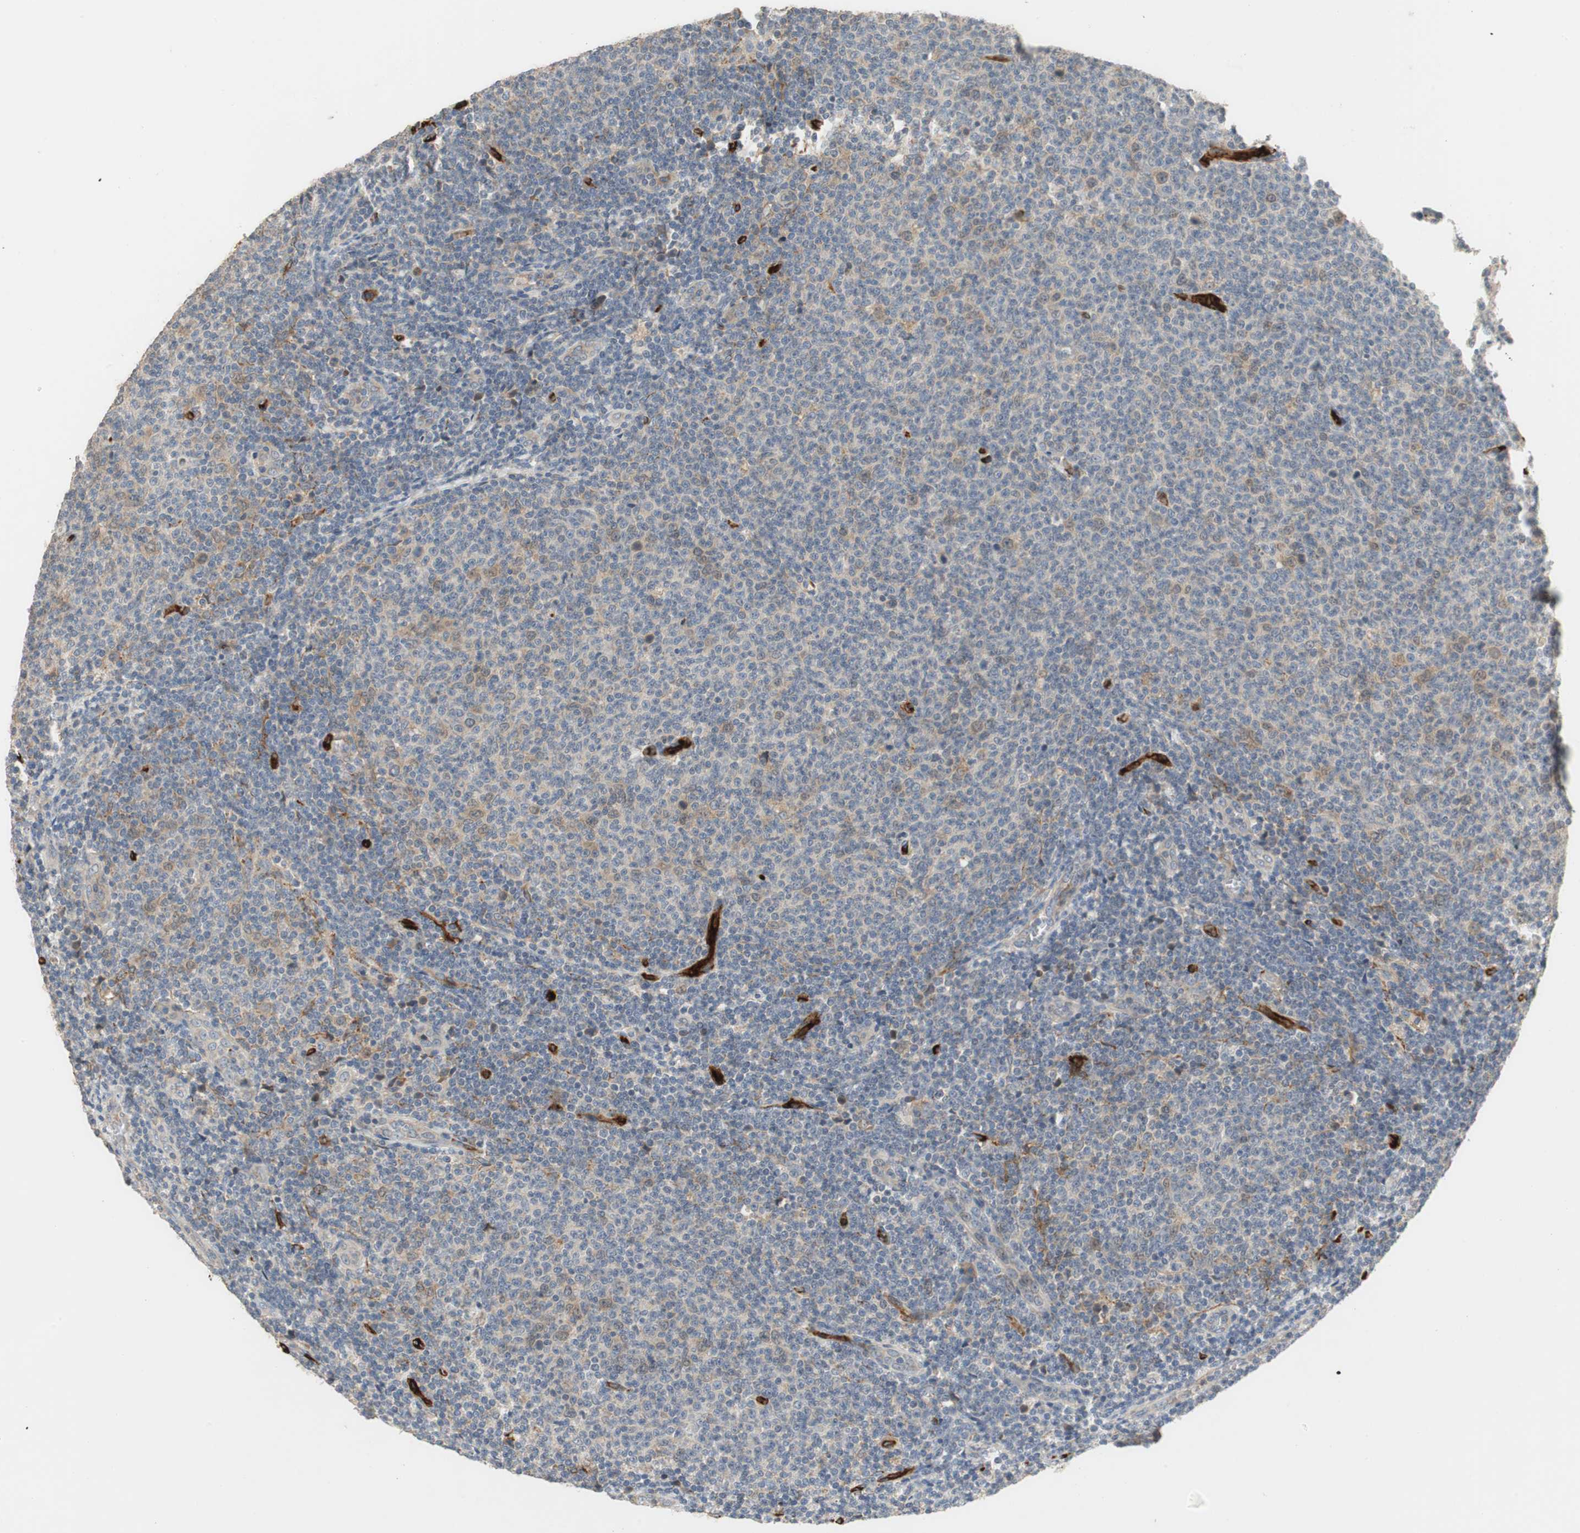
{"staining": {"intensity": "weak", "quantity": "<25%", "location": "cytoplasmic/membranous"}, "tissue": "lymphoma", "cell_type": "Tumor cells", "image_type": "cancer", "snomed": [{"axis": "morphology", "description": "Malignant lymphoma, non-Hodgkin's type, Low grade"}, {"axis": "topography", "description": "Lymph node"}], "caption": "A high-resolution photomicrograph shows immunohistochemistry staining of lymphoma, which shows no significant staining in tumor cells.", "gene": "ALPL", "patient": {"sex": "male", "age": 66}}